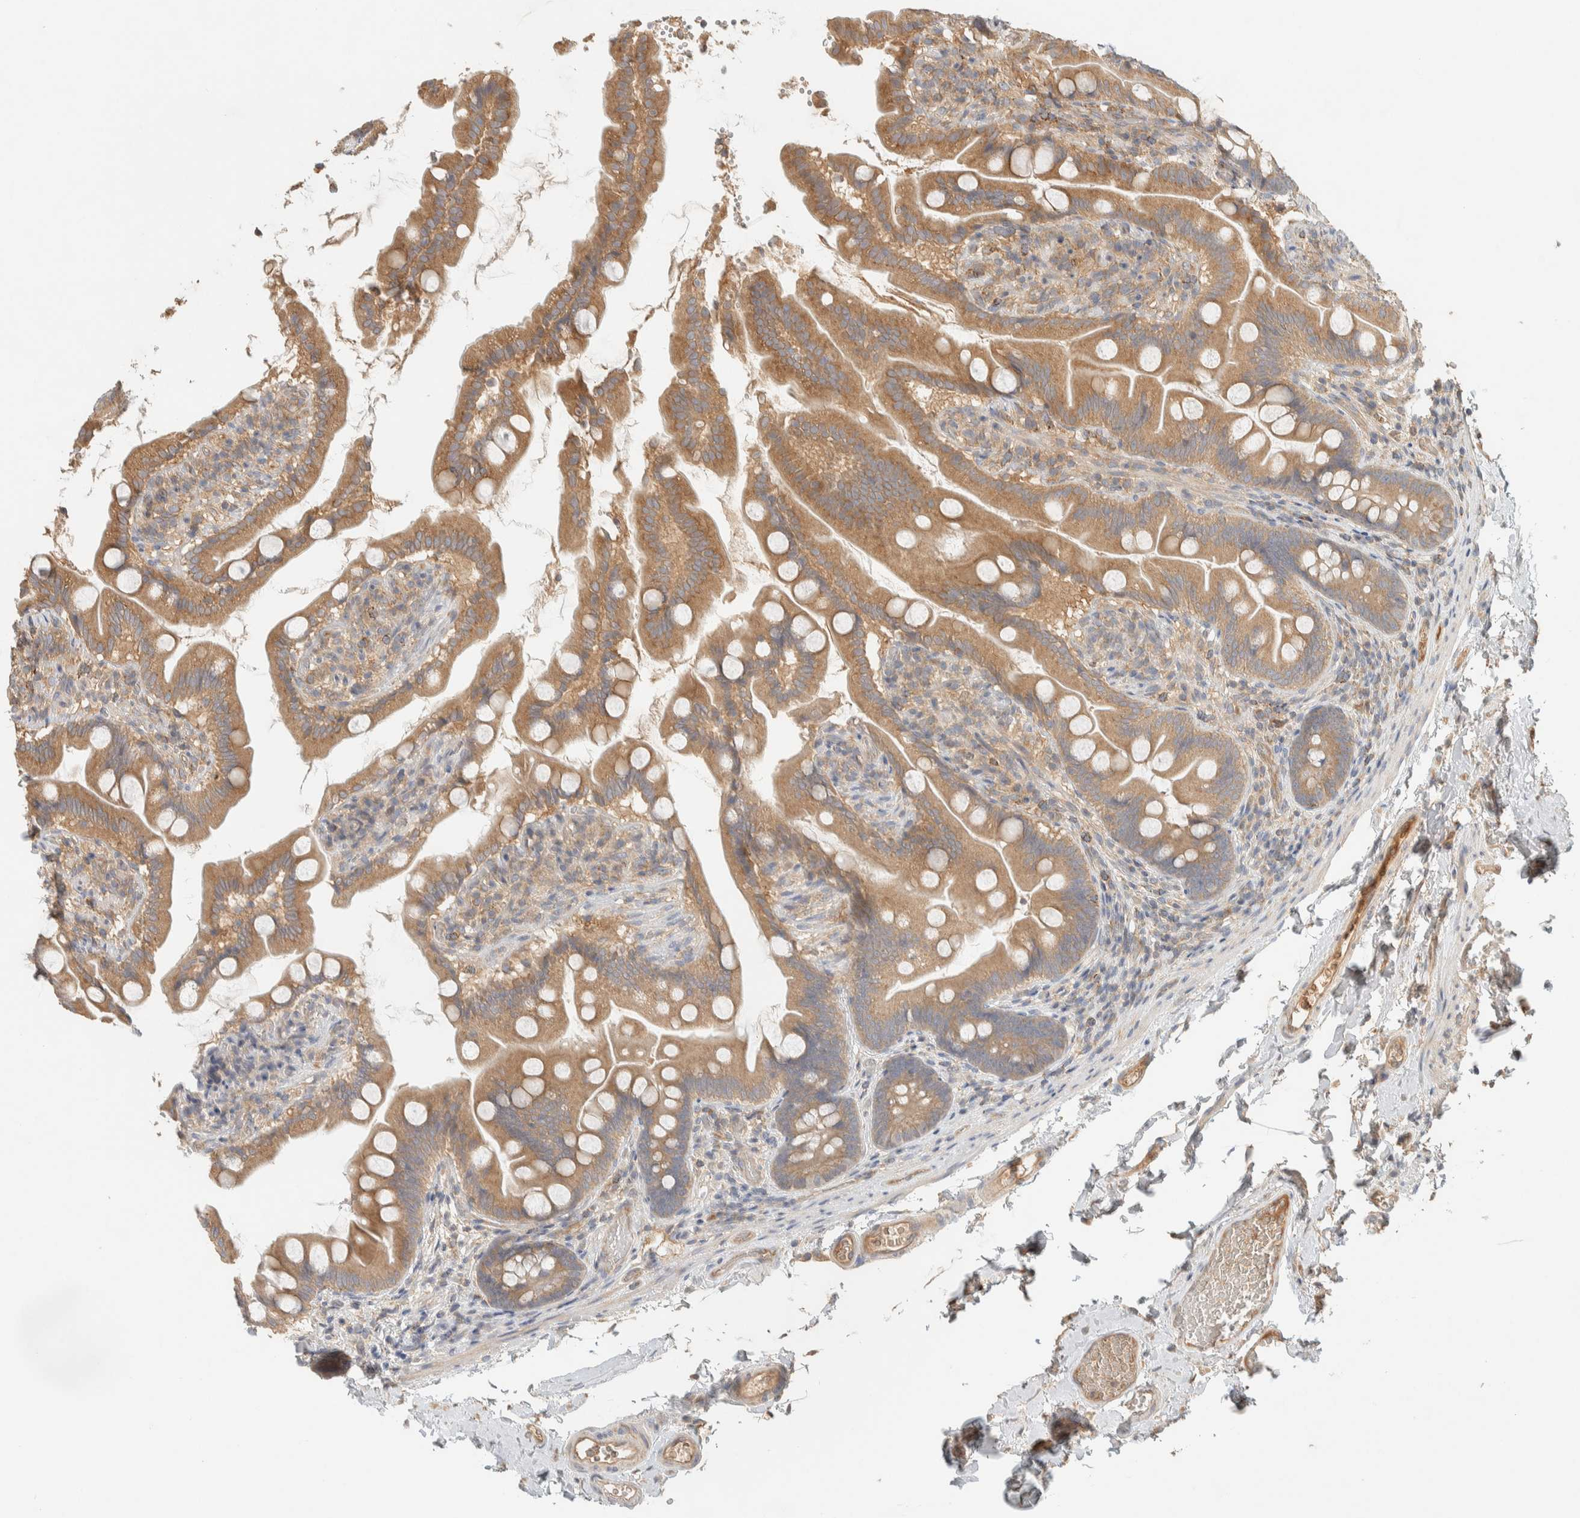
{"staining": {"intensity": "moderate", "quantity": ">75%", "location": "cytoplasmic/membranous"}, "tissue": "small intestine", "cell_type": "Glandular cells", "image_type": "normal", "snomed": [{"axis": "morphology", "description": "Normal tissue, NOS"}, {"axis": "topography", "description": "Small intestine"}], "caption": "Benign small intestine exhibits moderate cytoplasmic/membranous expression in about >75% of glandular cells The protein is shown in brown color, while the nuclei are stained blue..", "gene": "FAM167A", "patient": {"sex": "female", "age": 56}}